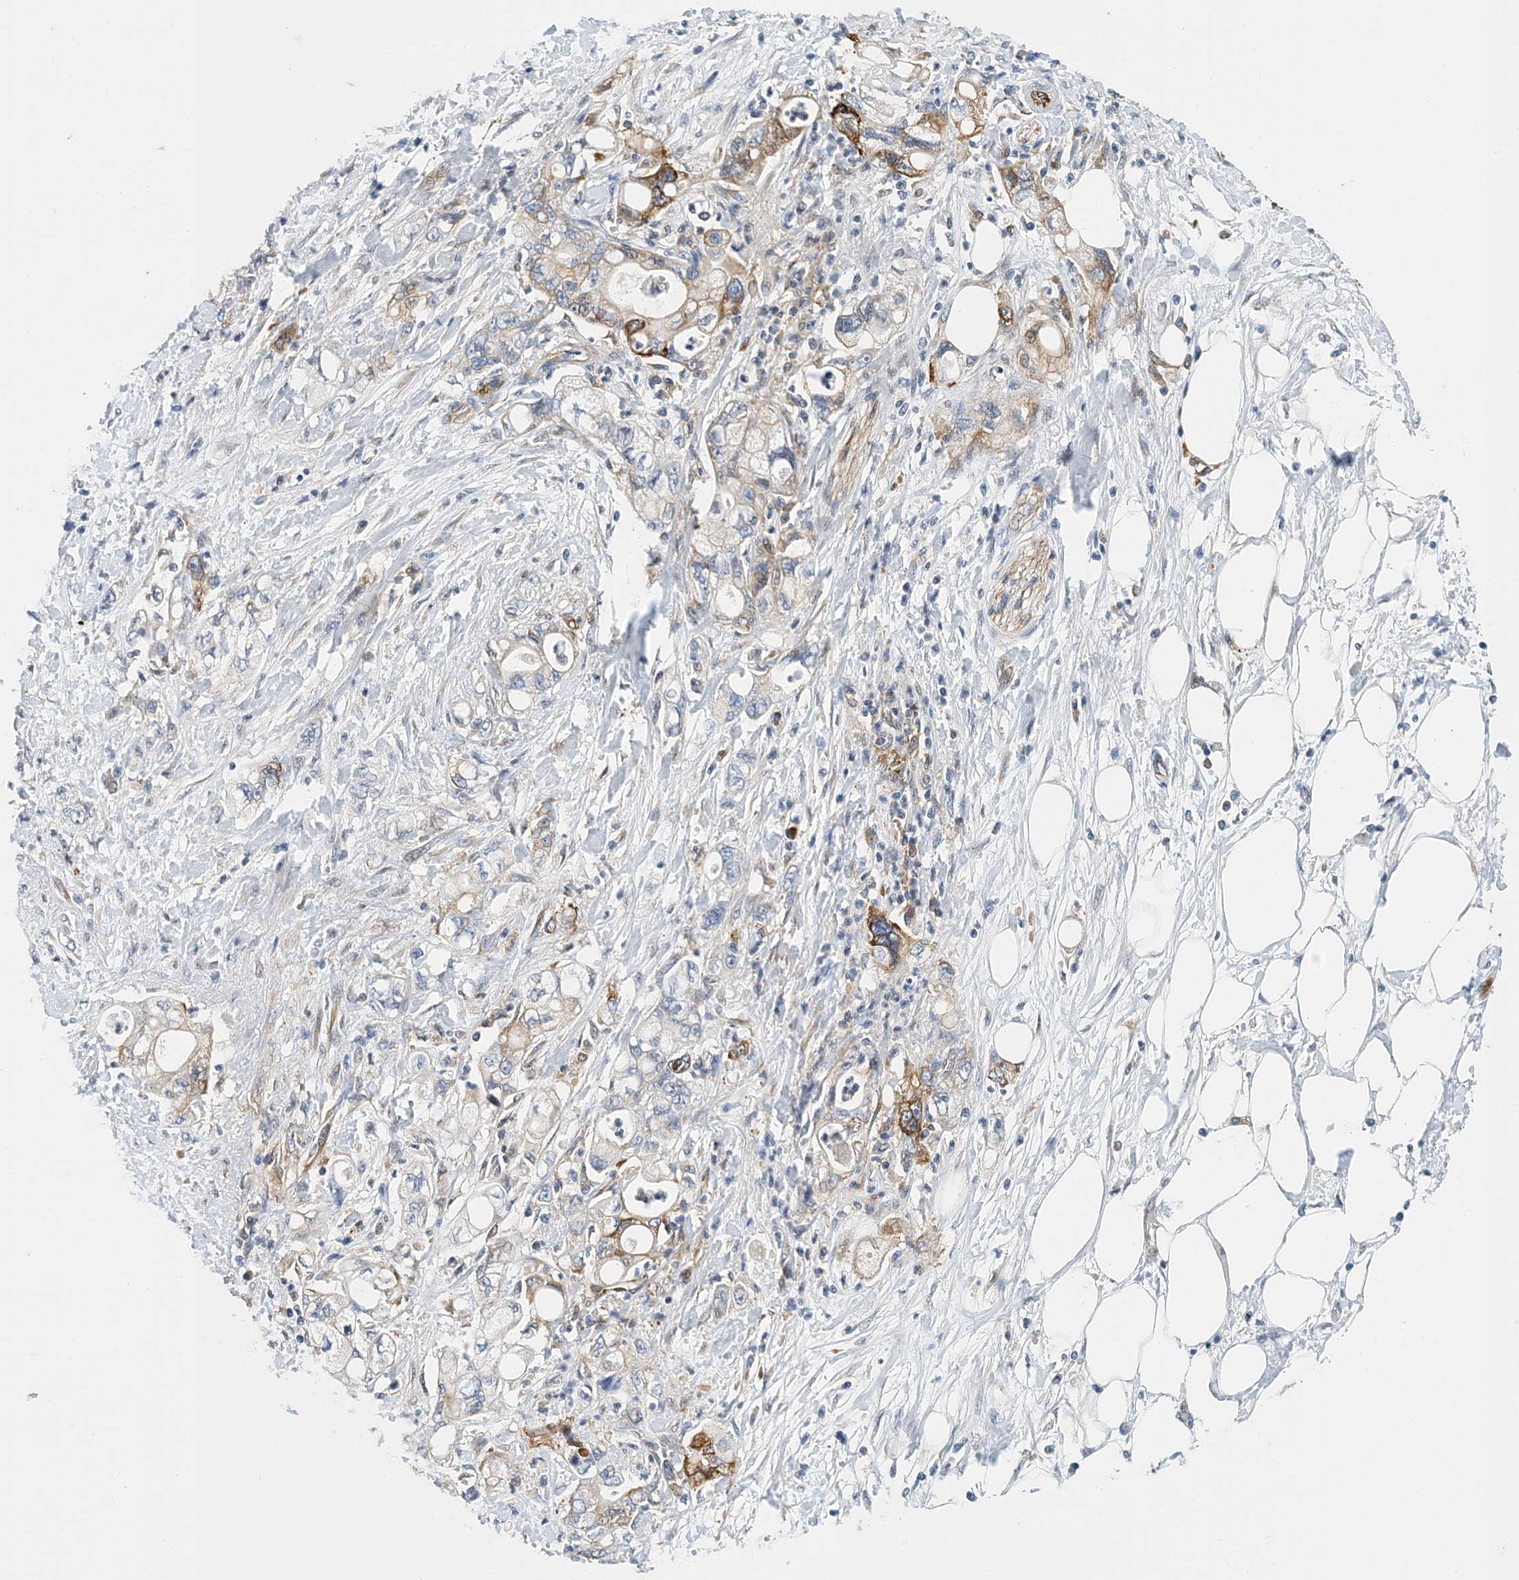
{"staining": {"intensity": "moderate", "quantity": "<25%", "location": "cytoplasmic/membranous"}, "tissue": "pancreatic cancer", "cell_type": "Tumor cells", "image_type": "cancer", "snomed": [{"axis": "morphology", "description": "Adenocarcinoma, NOS"}, {"axis": "topography", "description": "Pancreas"}], "caption": "Pancreatic adenocarcinoma stained with IHC reveals moderate cytoplasmic/membranous positivity in approximately <25% of tumor cells. (DAB (3,3'-diaminobenzidine) IHC, brown staining for protein, blue staining for nuclei).", "gene": "PCDHA2", "patient": {"sex": "male", "age": 70}}